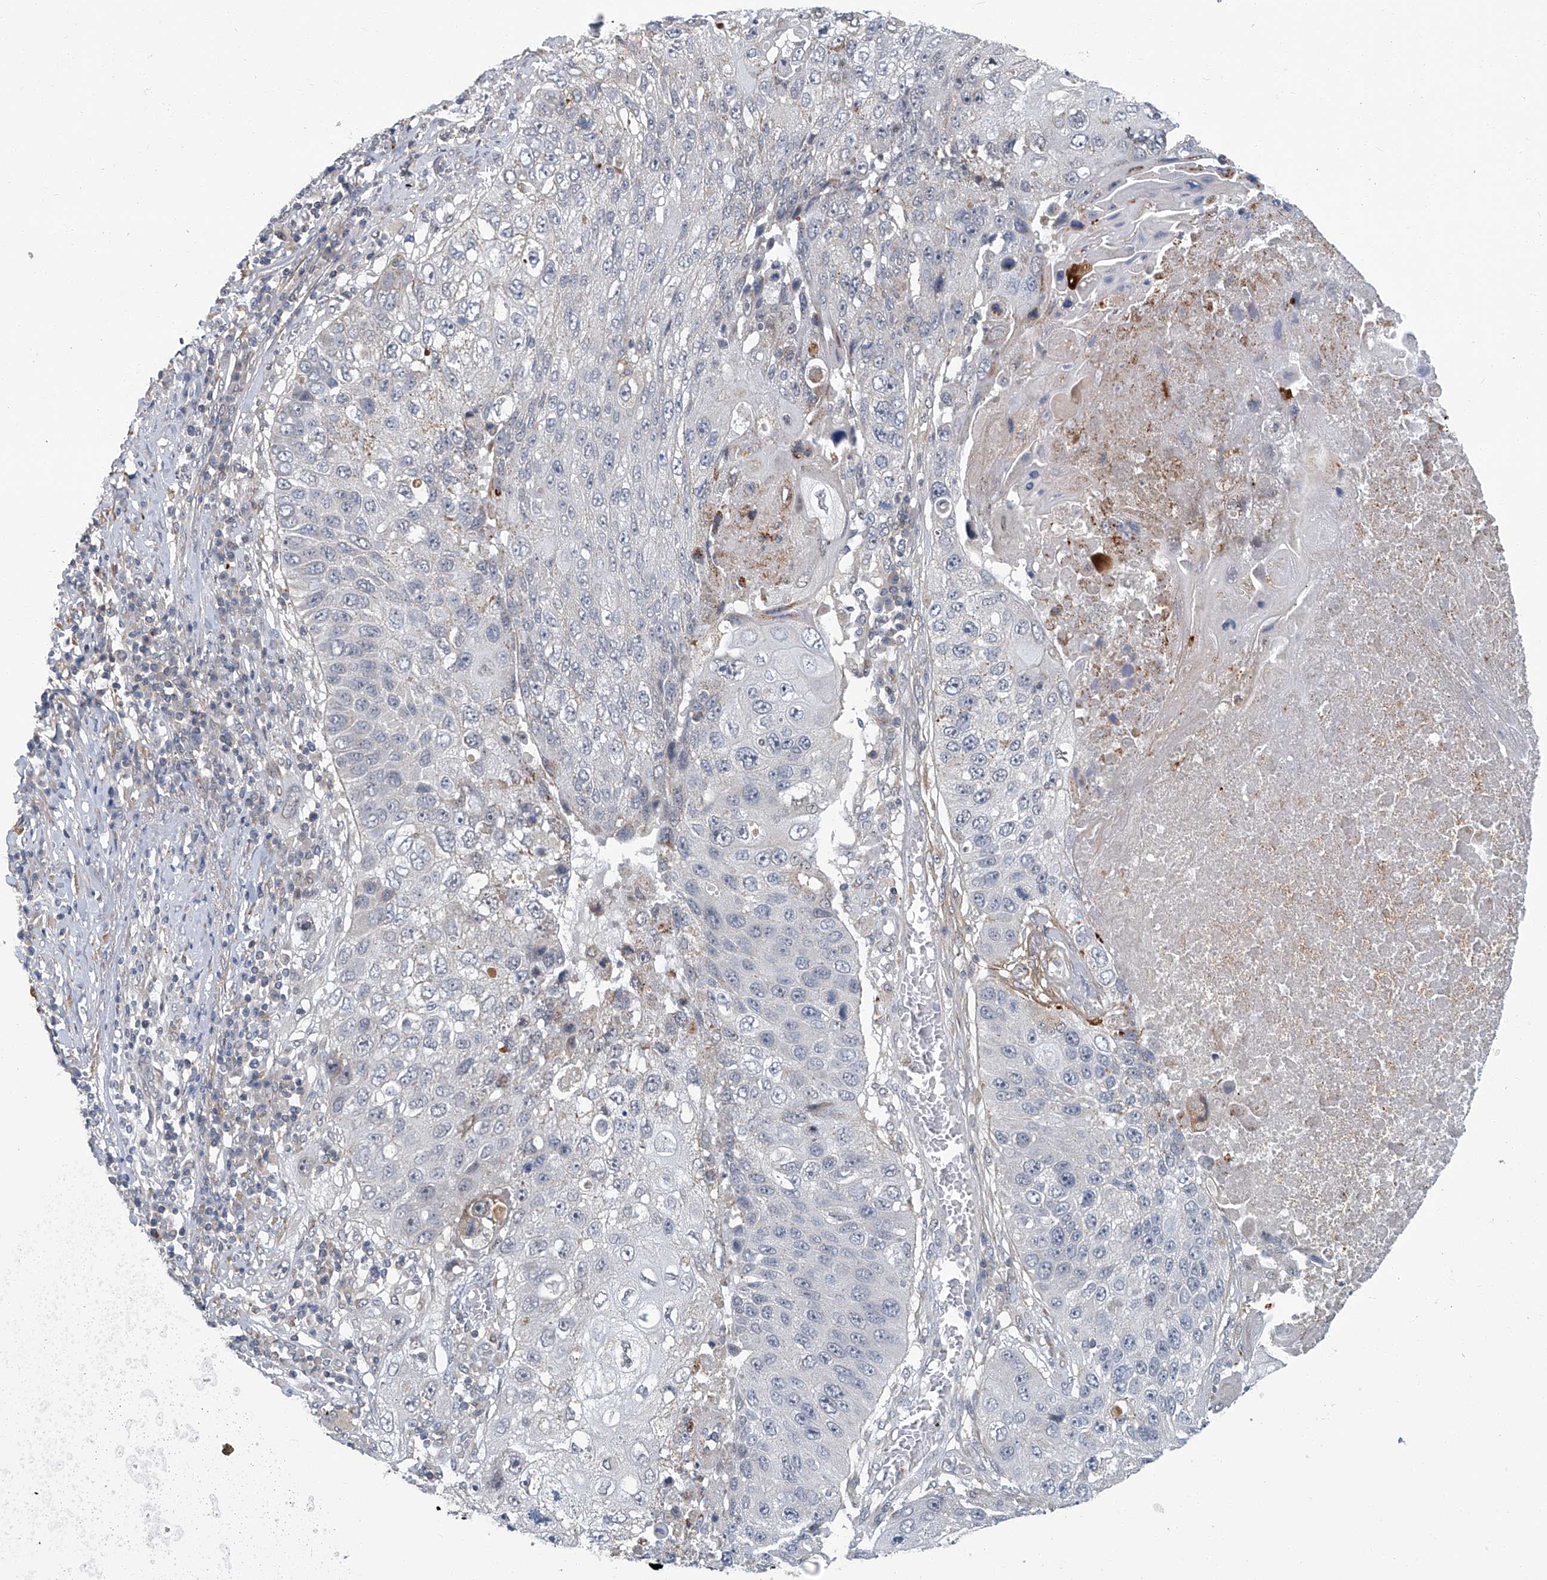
{"staining": {"intensity": "negative", "quantity": "none", "location": "none"}, "tissue": "lung cancer", "cell_type": "Tumor cells", "image_type": "cancer", "snomed": [{"axis": "morphology", "description": "Squamous cell carcinoma, NOS"}, {"axis": "topography", "description": "Lung"}], "caption": "Micrograph shows no significant protein expression in tumor cells of lung cancer (squamous cell carcinoma).", "gene": "AKNAD1", "patient": {"sex": "male", "age": 61}}